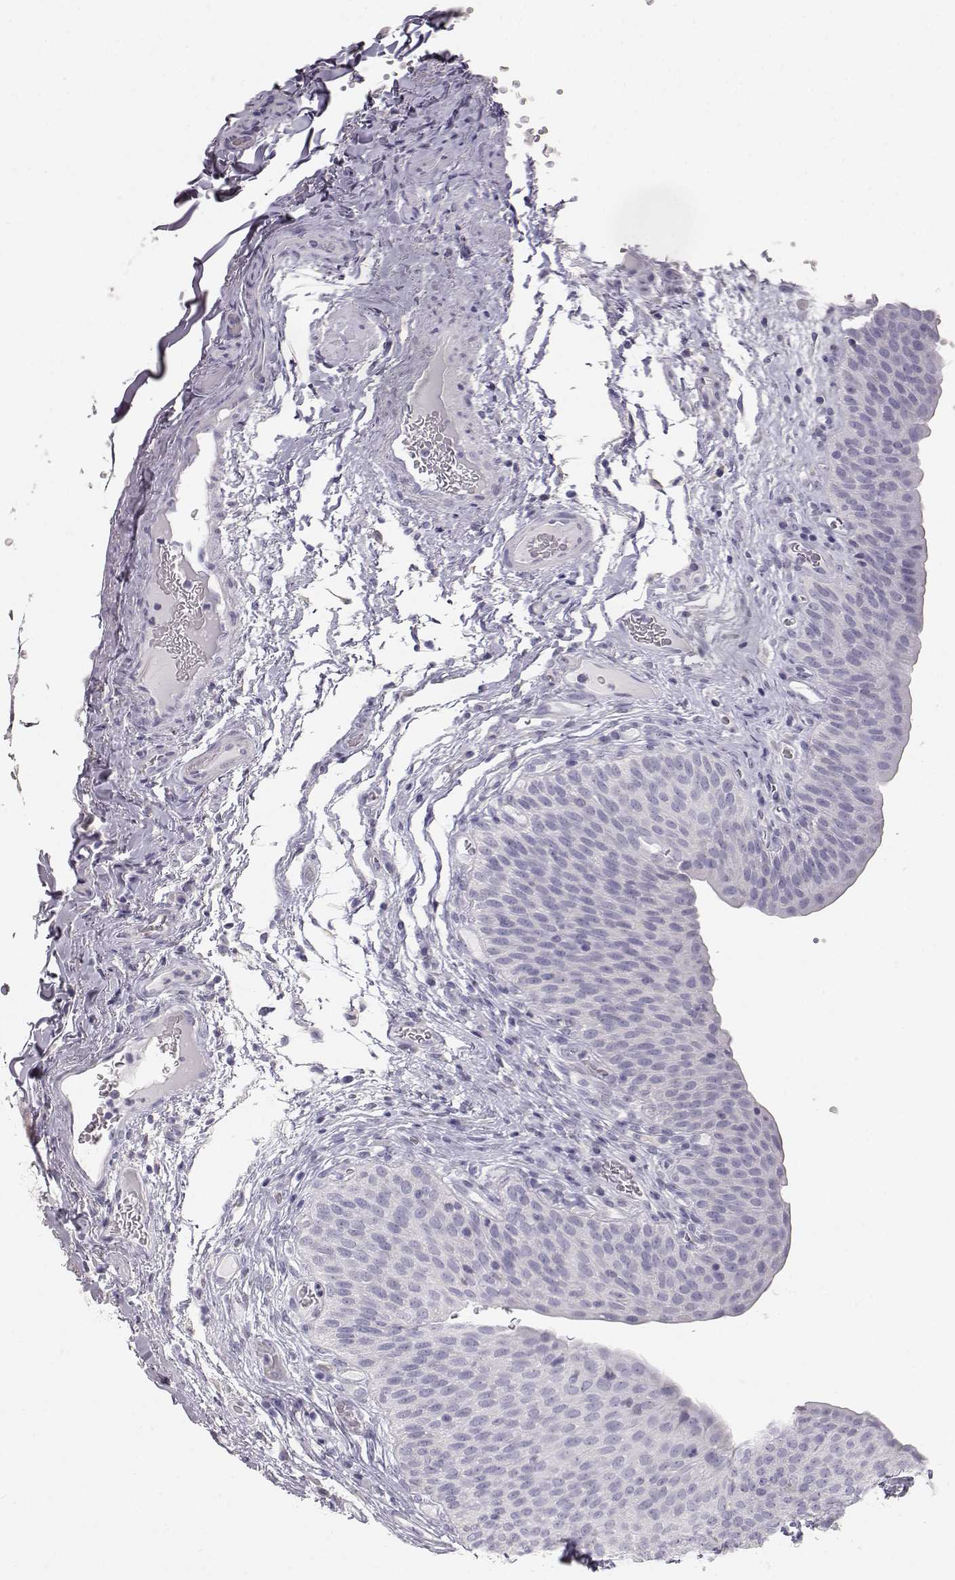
{"staining": {"intensity": "negative", "quantity": "none", "location": "none"}, "tissue": "urinary bladder", "cell_type": "Urothelial cells", "image_type": "normal", "snomed": [{"axis": "morphology", "description": "Normal tissue, NOS"}, {"axis": "topography", "description": "Urinary bladder"}], "caption": "Immunohistochemistry (IHC) micrograph of unremarkable urinary bladder stained for a protein (brown), which shows no staining in urothelial cells. (Immunohistochemistry, brightfield microscopy, high magnification).", "gene": "KRT31", "patient": {"sex": "male", "age": 66}}